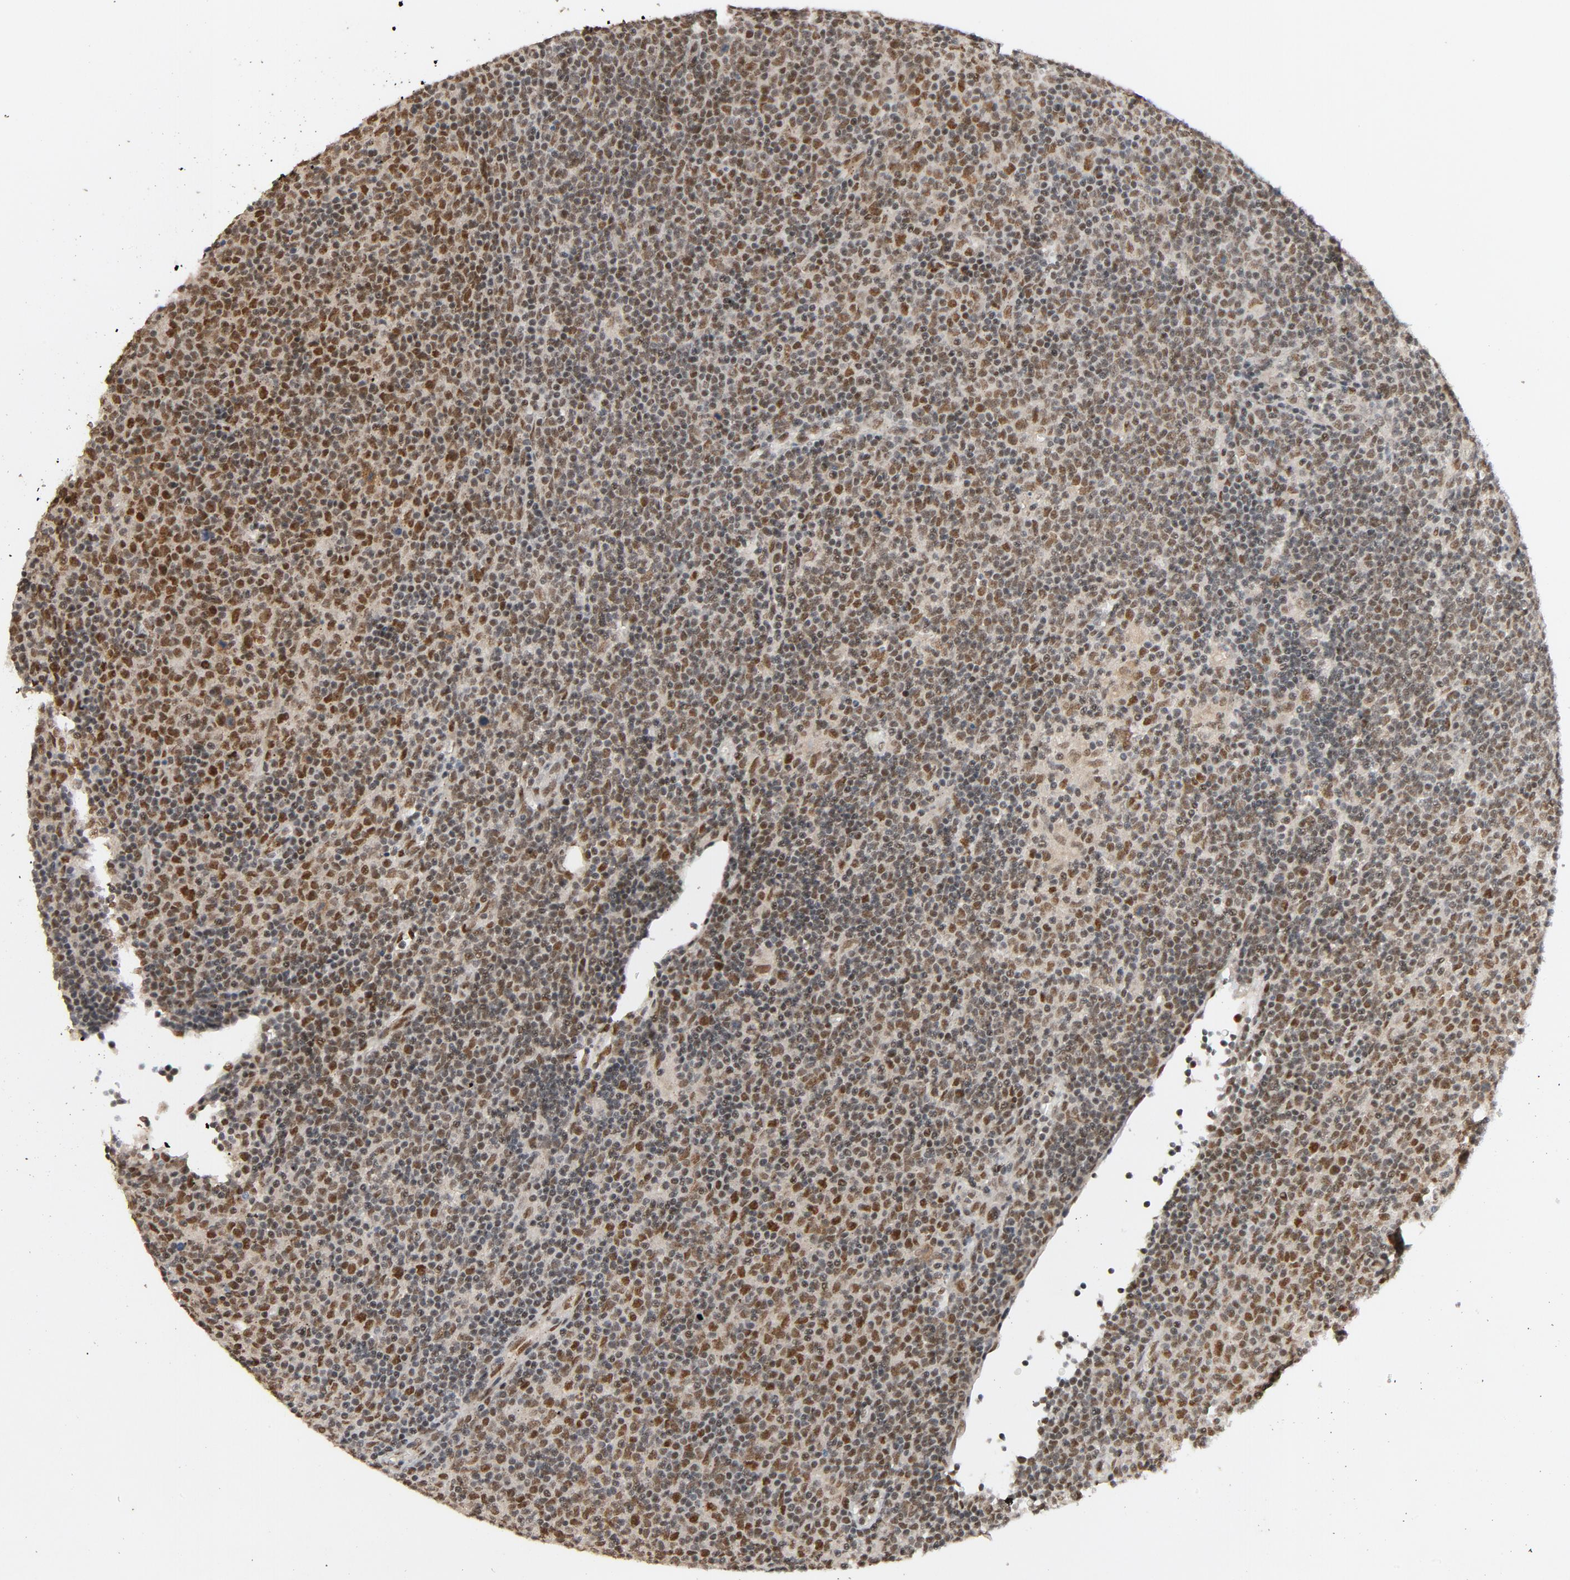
{"staining": {"intensity": "strong", "quantity": ">75%", "location": "nuclear"}, "tissue": "lymphoma", "cell_type": "Tumor cells", "image_type": "cancer", "snomed": [{"axis": "morphology", "description": "Malignant lymphoma, non-Hodgkin's type, Low grade"}, {"axis": "topography", "description": "Lymph node"}], "caption": "A photomicrograph of lymphoma stained for a protein reveals strong nuclear brown staining in tumor cells. The staining was performed using DAB (3,3'-diaminobenzidine) to visualize the protein expression in brown, while the nuclei were stained in blue with hematoxylin (Magnification: 20x).", "gene": "SMARCD1", "patient": {"sex": "male", "age": 70}}